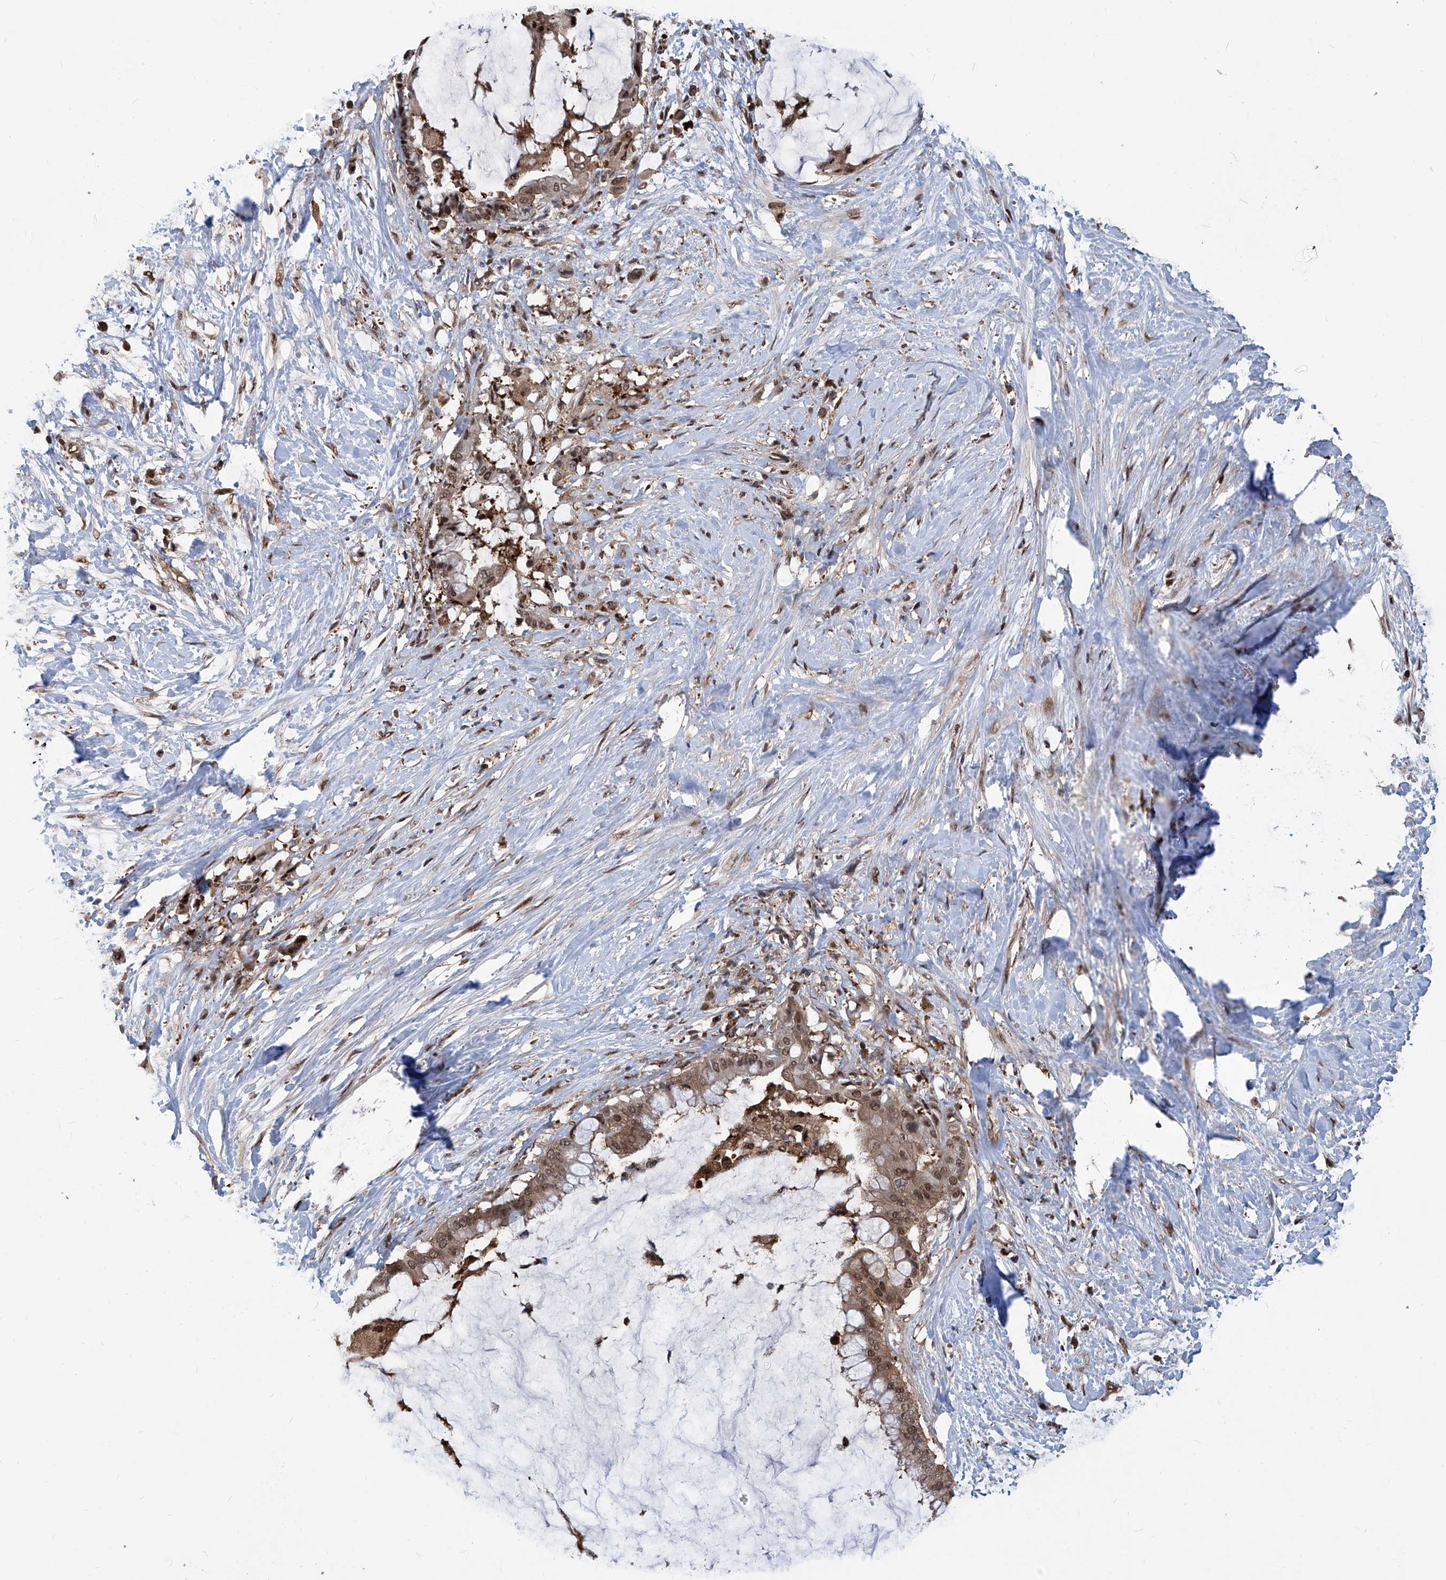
{"staining": {"intensity": "moderate", "quantity": ">75%", "location": "cytoplasmic/membranous,nuclear"}, "tissue": "pancreatic cancer", "cell_type": "Tumor cells", "image_type": "cancer", "snomed": [{"axis": "morphology", "description": "Adenocarcinoma, NOS"}, {"axis": "topography", "description": "Pancreas"}], "caption": "Moderate cytoplasmic/membranous and nuclear positivity is appreciated in approximately >75% of tumor cells in adenocarcinoma (pancreatic). (DAB (3,3'-diaminobenzidine) IHC with brightfield microscopy, high magnification).", "gene": "PSMB1", "patient": {"sex": "male", "age": 41}}